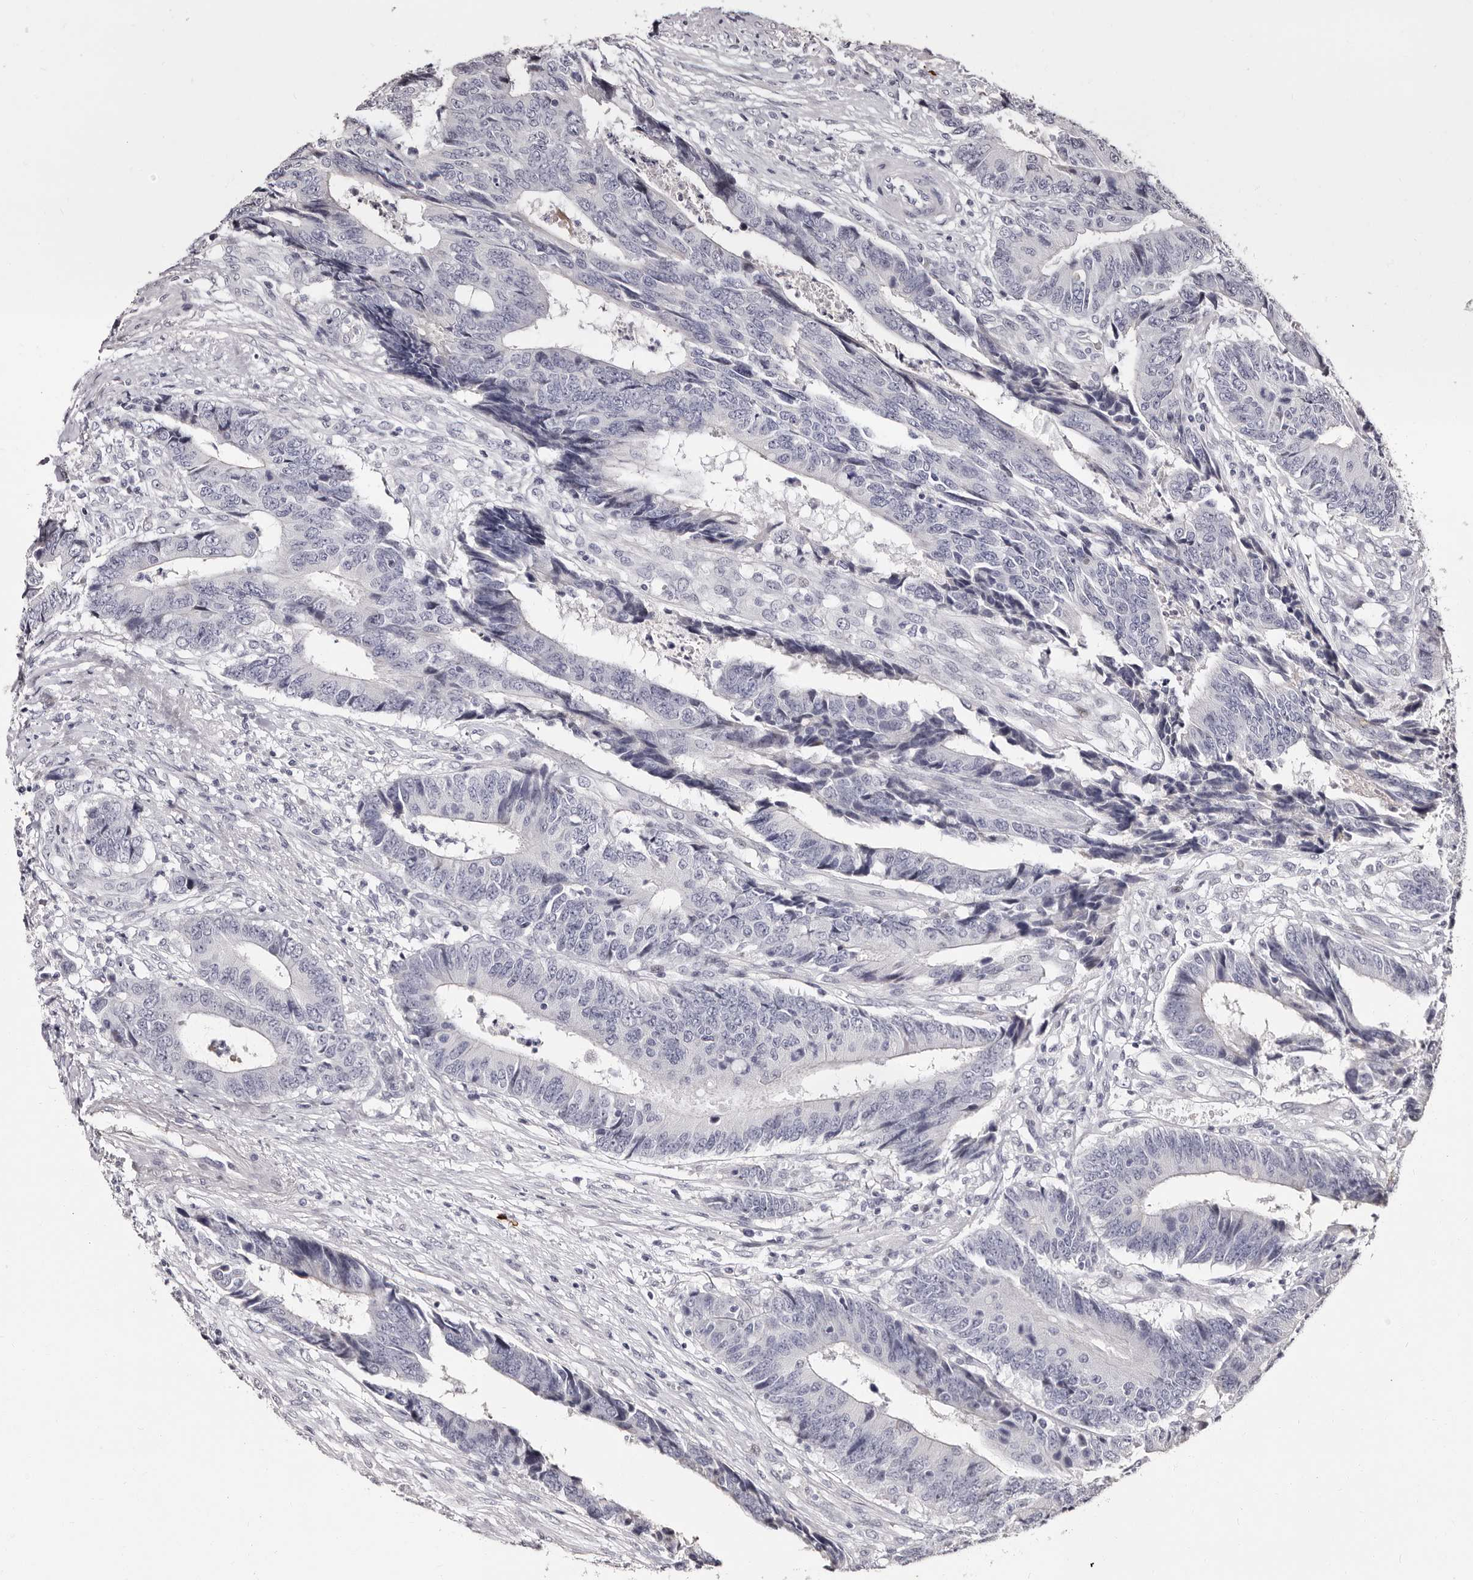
{"staining": {"intensity": "negative", "quantity": "none", "location": "none"}, "tissue": "colorectal cancer", "cell_type": "Tumor cells", "image_type": "cancer", "snomed": [{"axis": "morphology", "description": "Adenocarcinoma, NOS"}, {"axis": "topography", "description": "Rectum"}], "caption": "Tumor cells show no significant expression in colorectal cancer.", "gene": "TBC1D22B", "patient": {"sex": "male", "age": 84}}